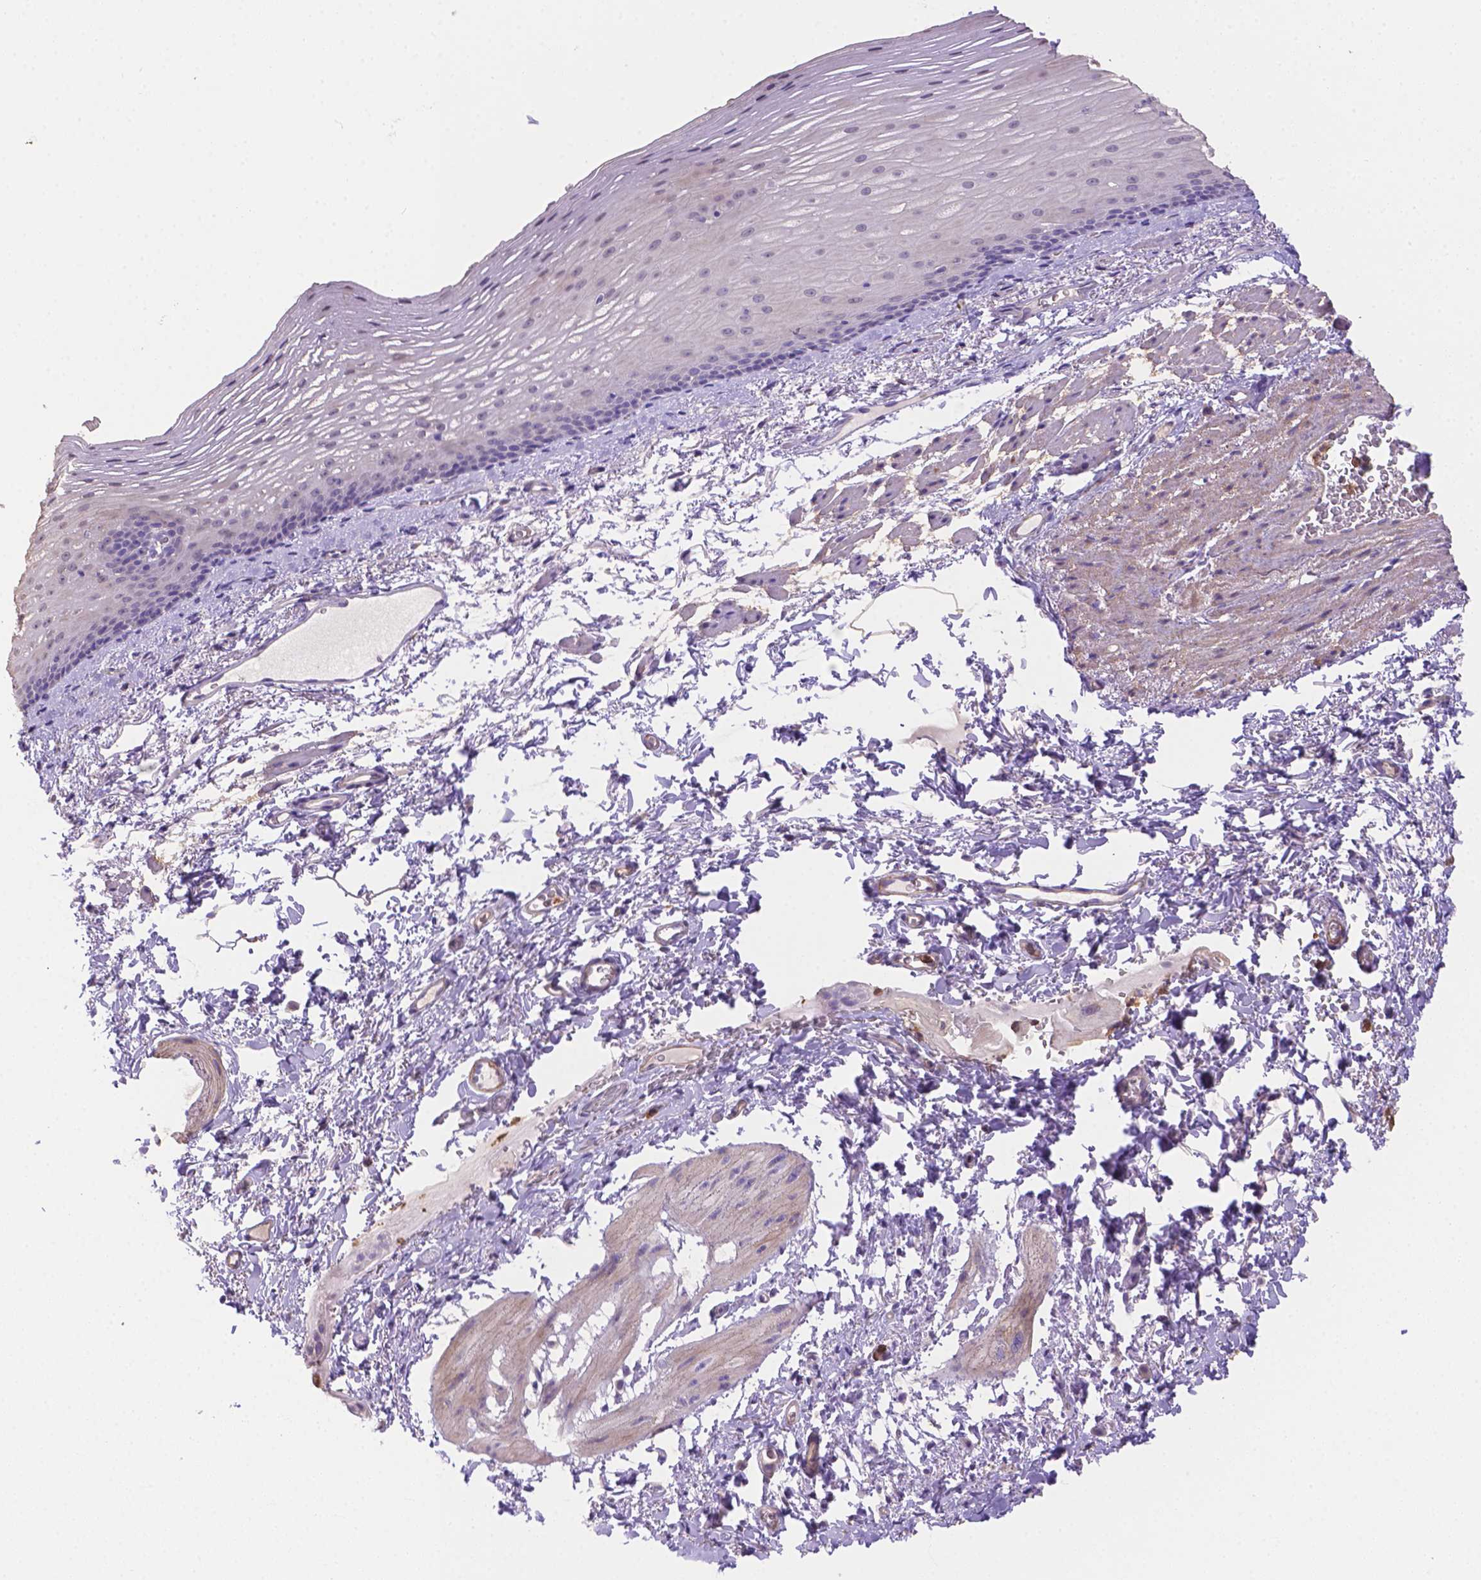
{"staining": {"intensity": "negative", "quantity": "none", "location": "none"}, "tissue": "esophagus", "cell_type": "Squamous epithelial cells", "image_type": "normal", "snomed": [{"axis": "morphology", "description": "Normal tissue, NOS"}, {"axis": "topography", "description": "Esophagus"}], "caption": "Immunohistochemical staining of normal esophagus exhibits no significant expression in squamous epithelial cells.", "gene": "NXPE2", "patient": {"sex": "male", "age": 76}}